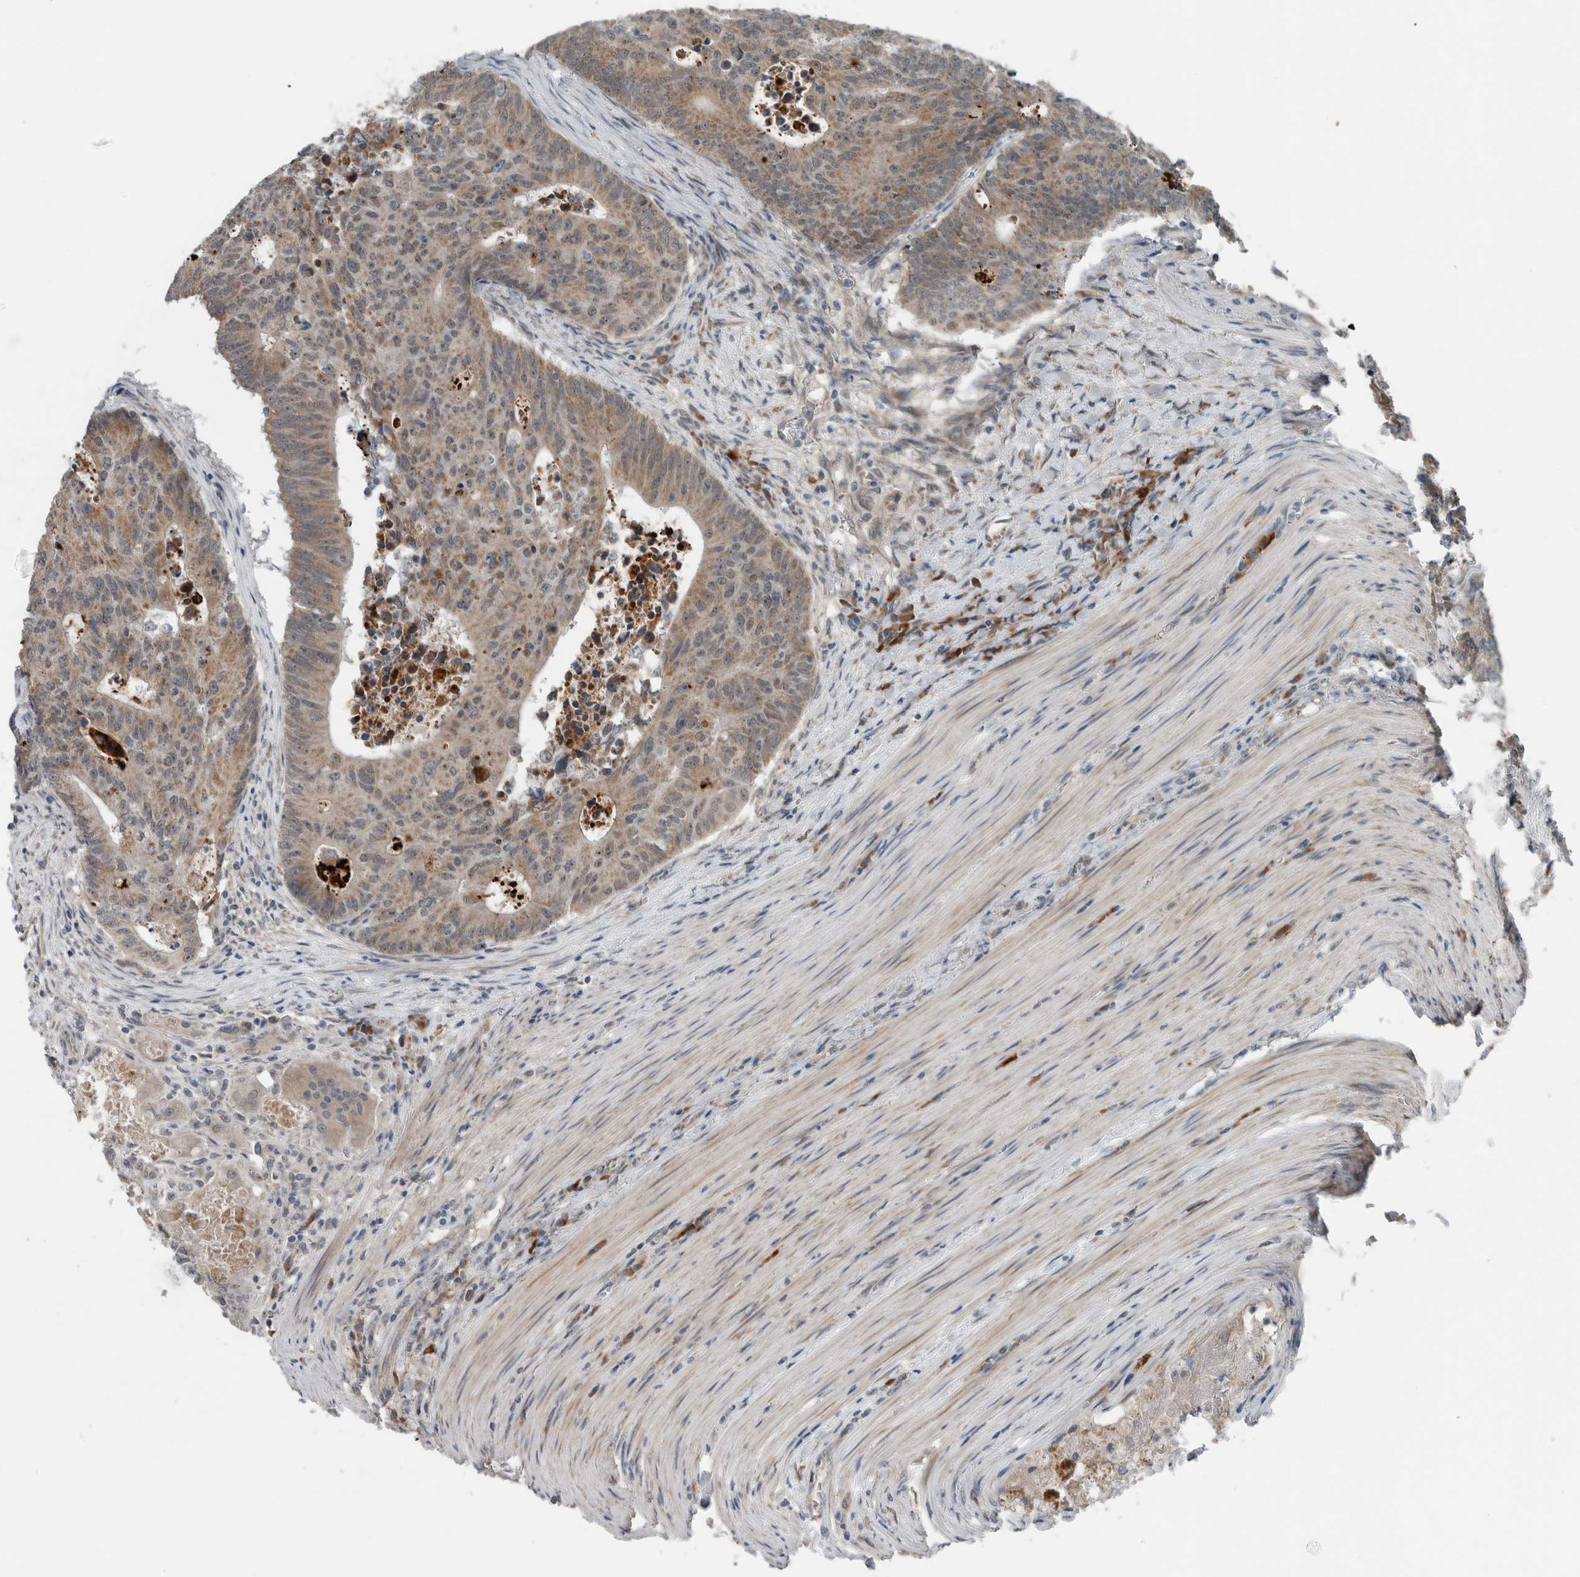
{"staining": {"intensity": "weak", "quantity": ">75%", "location": "cytoplasmic/membranous"}, "tissue": "colorectal cancer", "cell_type": "Tumor cells", "image_type": "cancer", "snomed": [{"axis": "morphology", "description": "Adenocarcinoma, NOS"}, {"axis": "topography", "description": "Colon"}], "caption": "Colorectal cancer (adenocarcinoma) stained for a protein demonstrates weak cytoplasmic/membranous positivity in tumor cells. The staining was performed using DAB, with brown indicating positive protein expression. Nuclei are stained blue with hematoxylin.", "gene": "GBA2", "patient": {"sex": "male", "age": 87}}